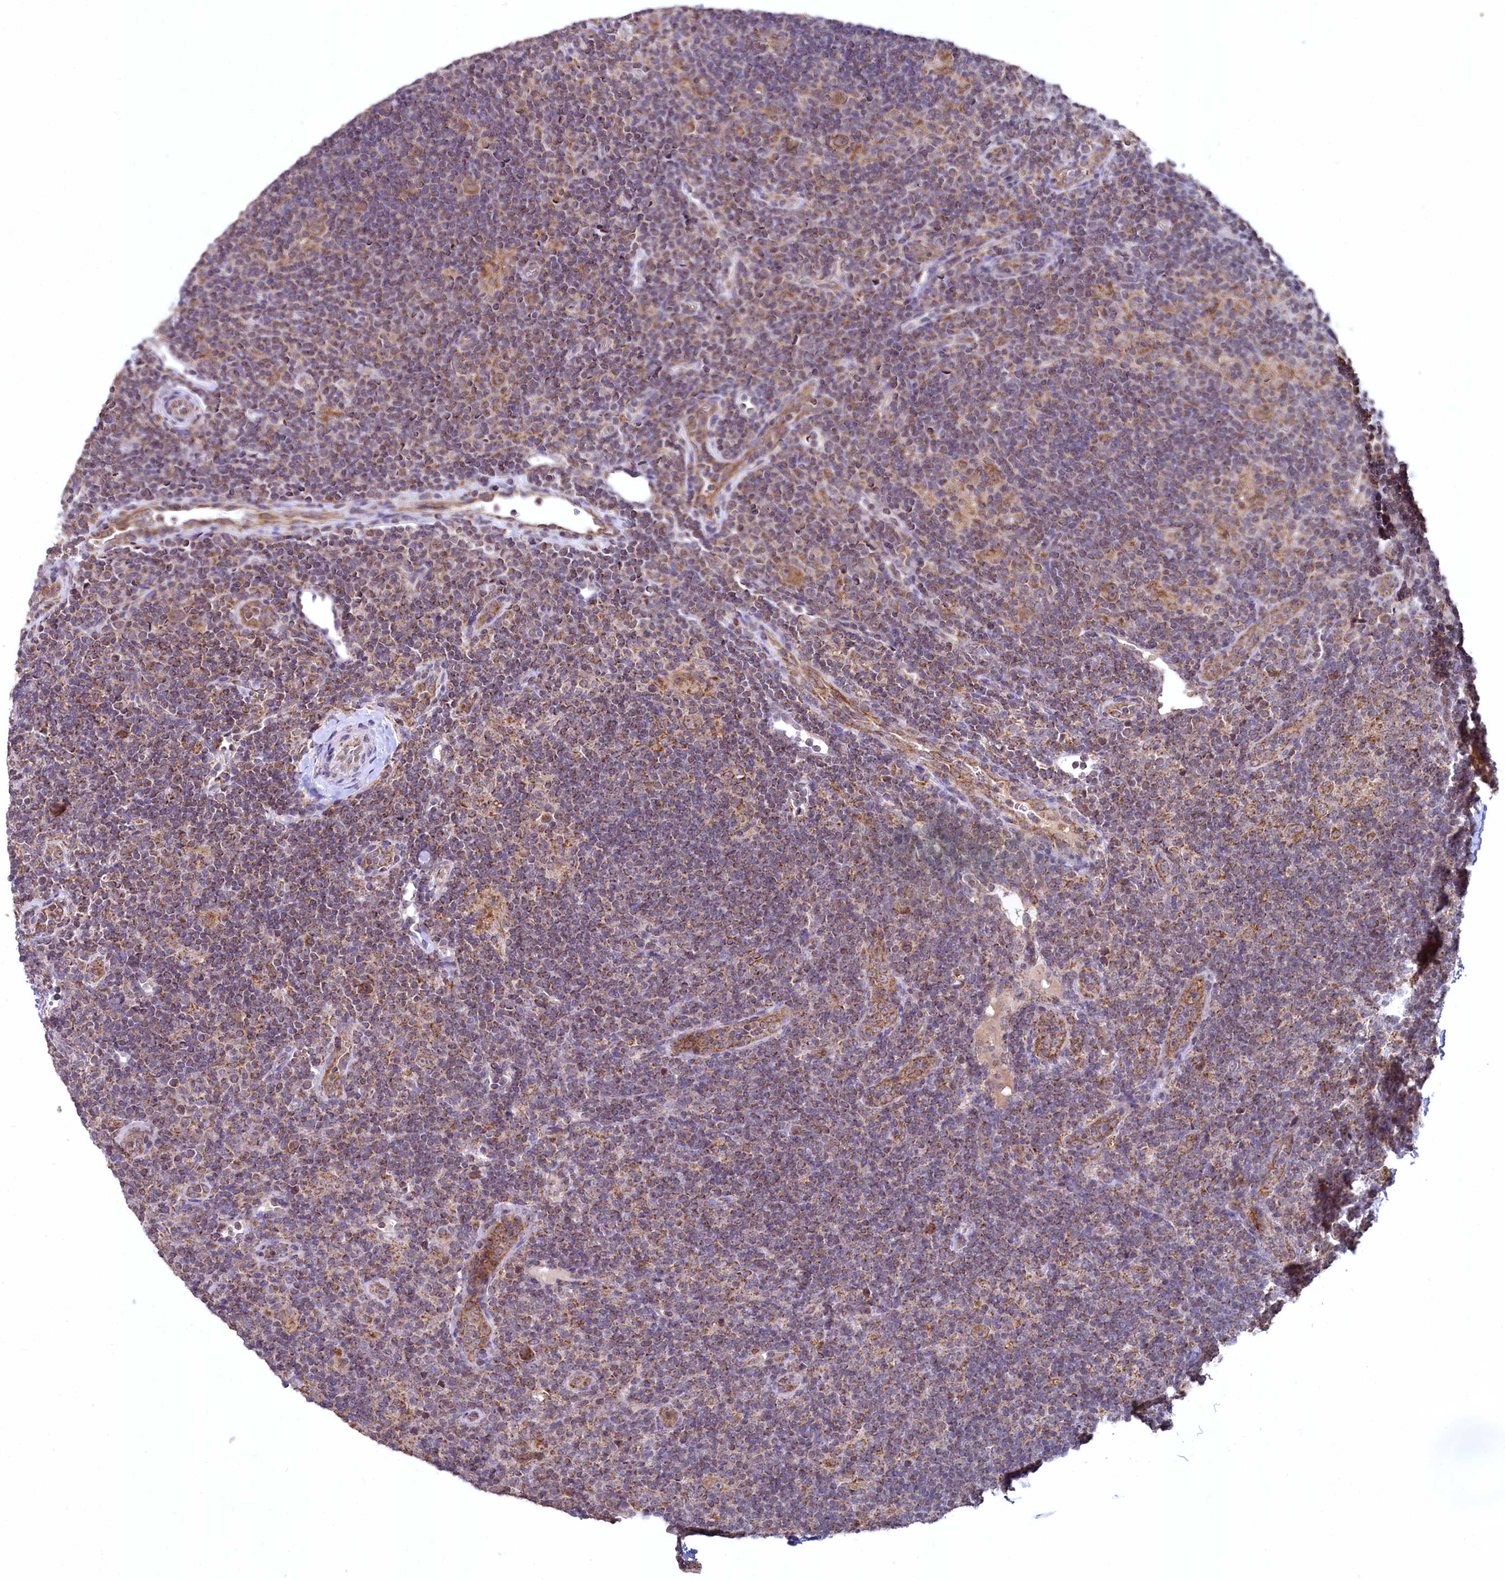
{"staining": {"intensity": "moderate", "quantity": ">75%", "location": "cytoplasmic/membranous"}, "tissue": "lymphoma", "cell_type": "Tumor cells", "image_type": "cancer", "snomed": [{"axis": "morphology", "description": "Hodgkin's disease, NOS"}, {"axis": "topography", "description": "Lymph node"}], "caption": "DAB immunohistochemical staining of lymphoma demonstrates moderate cytoplasmic/membranous protein expression in approximately >75% of tumor cells.", "gene": "METTL4", "patient": {"sex": "female", "age": 57}}